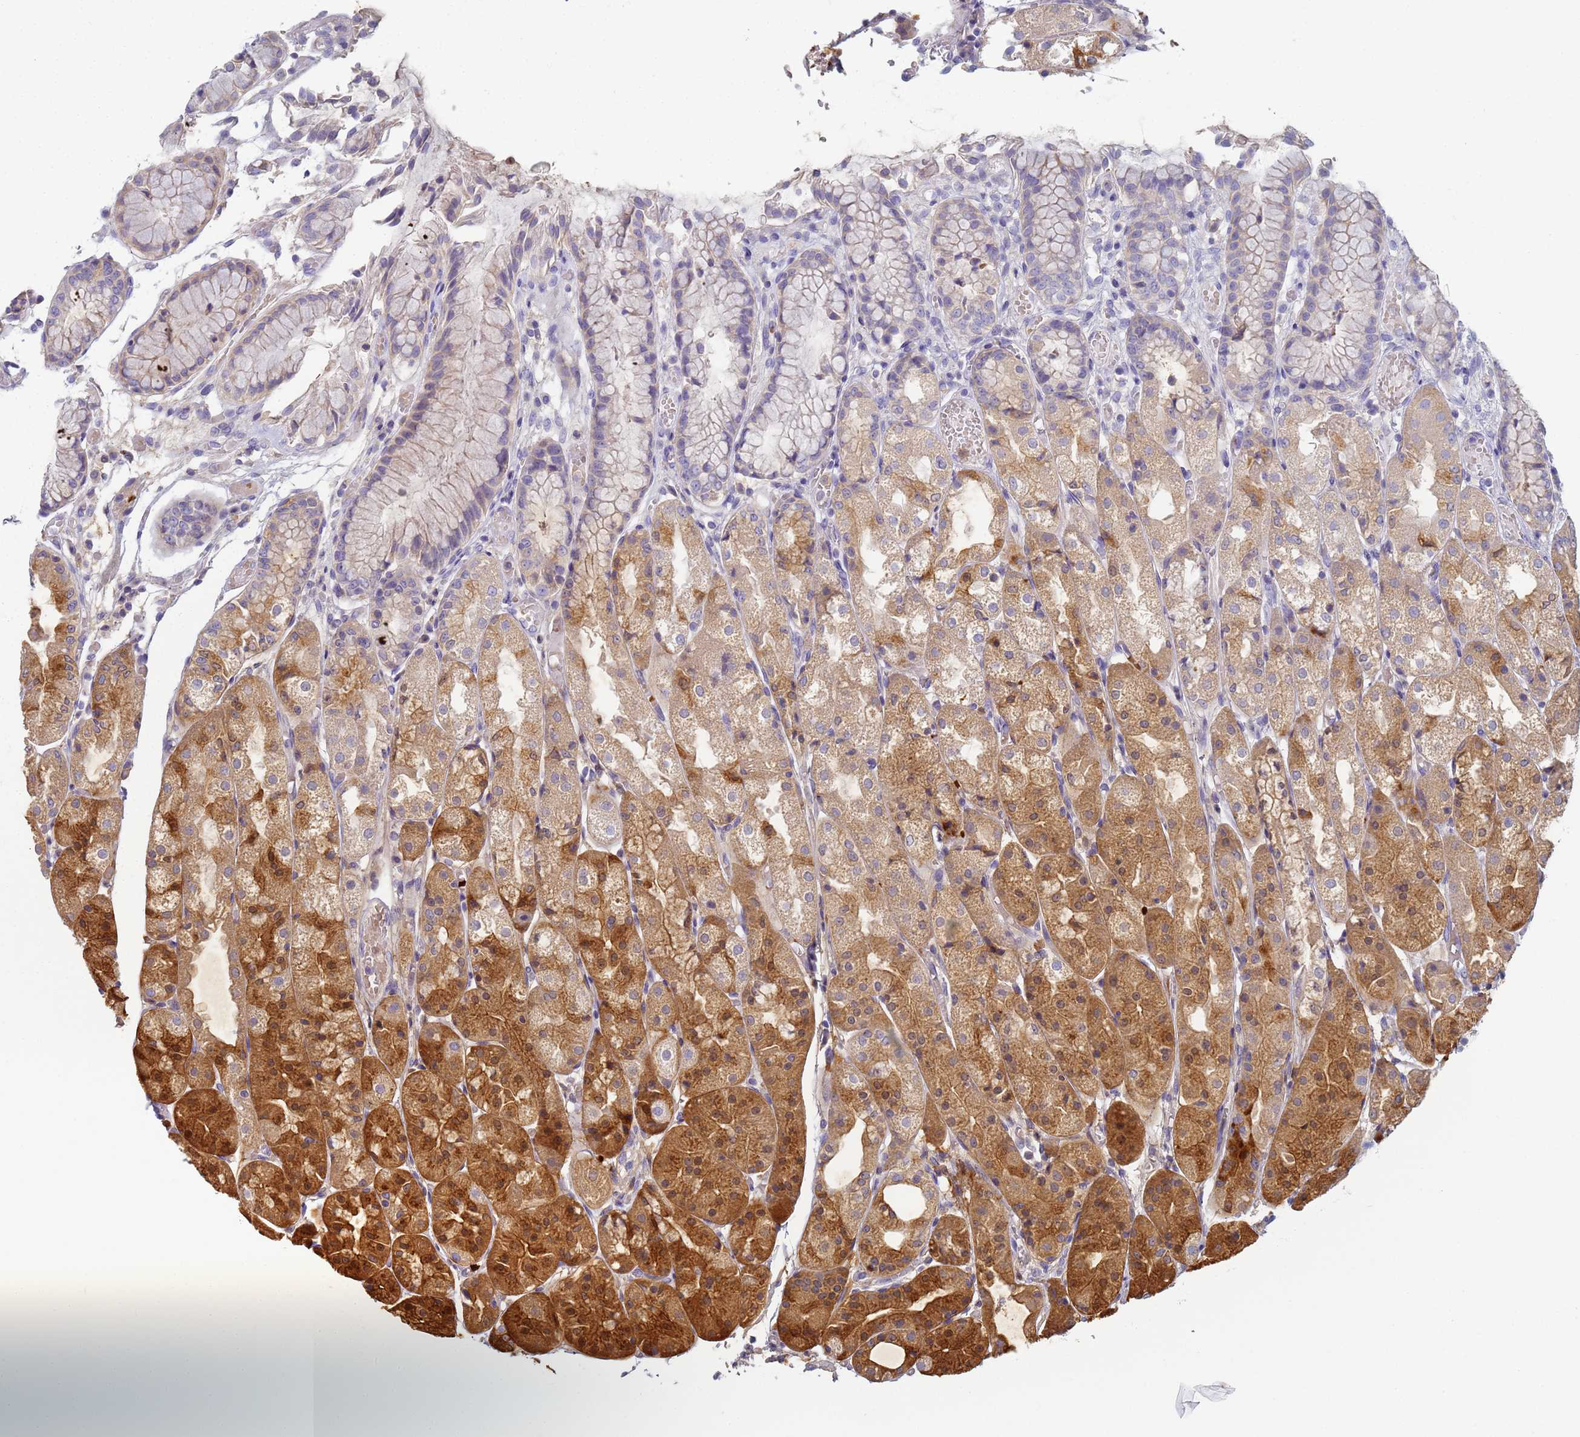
{"staining": {"intensity": "strong", "quantity": "25%-75%", "location": "cytoplasmic/membranous"}, "tissue": "stomach", "cell_type": "Glandular cells", "image_type": "normal", "snomed": [{"axis": "morphology", "description": "Normal tissue, NOS"}, {"axis": "topography", "description": "Stomach, upper"}], "caption": "Protein analysis of normal stomach displays strong cytoplasmic/membranous expression in approximately 25%-75% of glandular cells.", "gene": "CR1", "patient": {"sex": "male", "age": 72}}